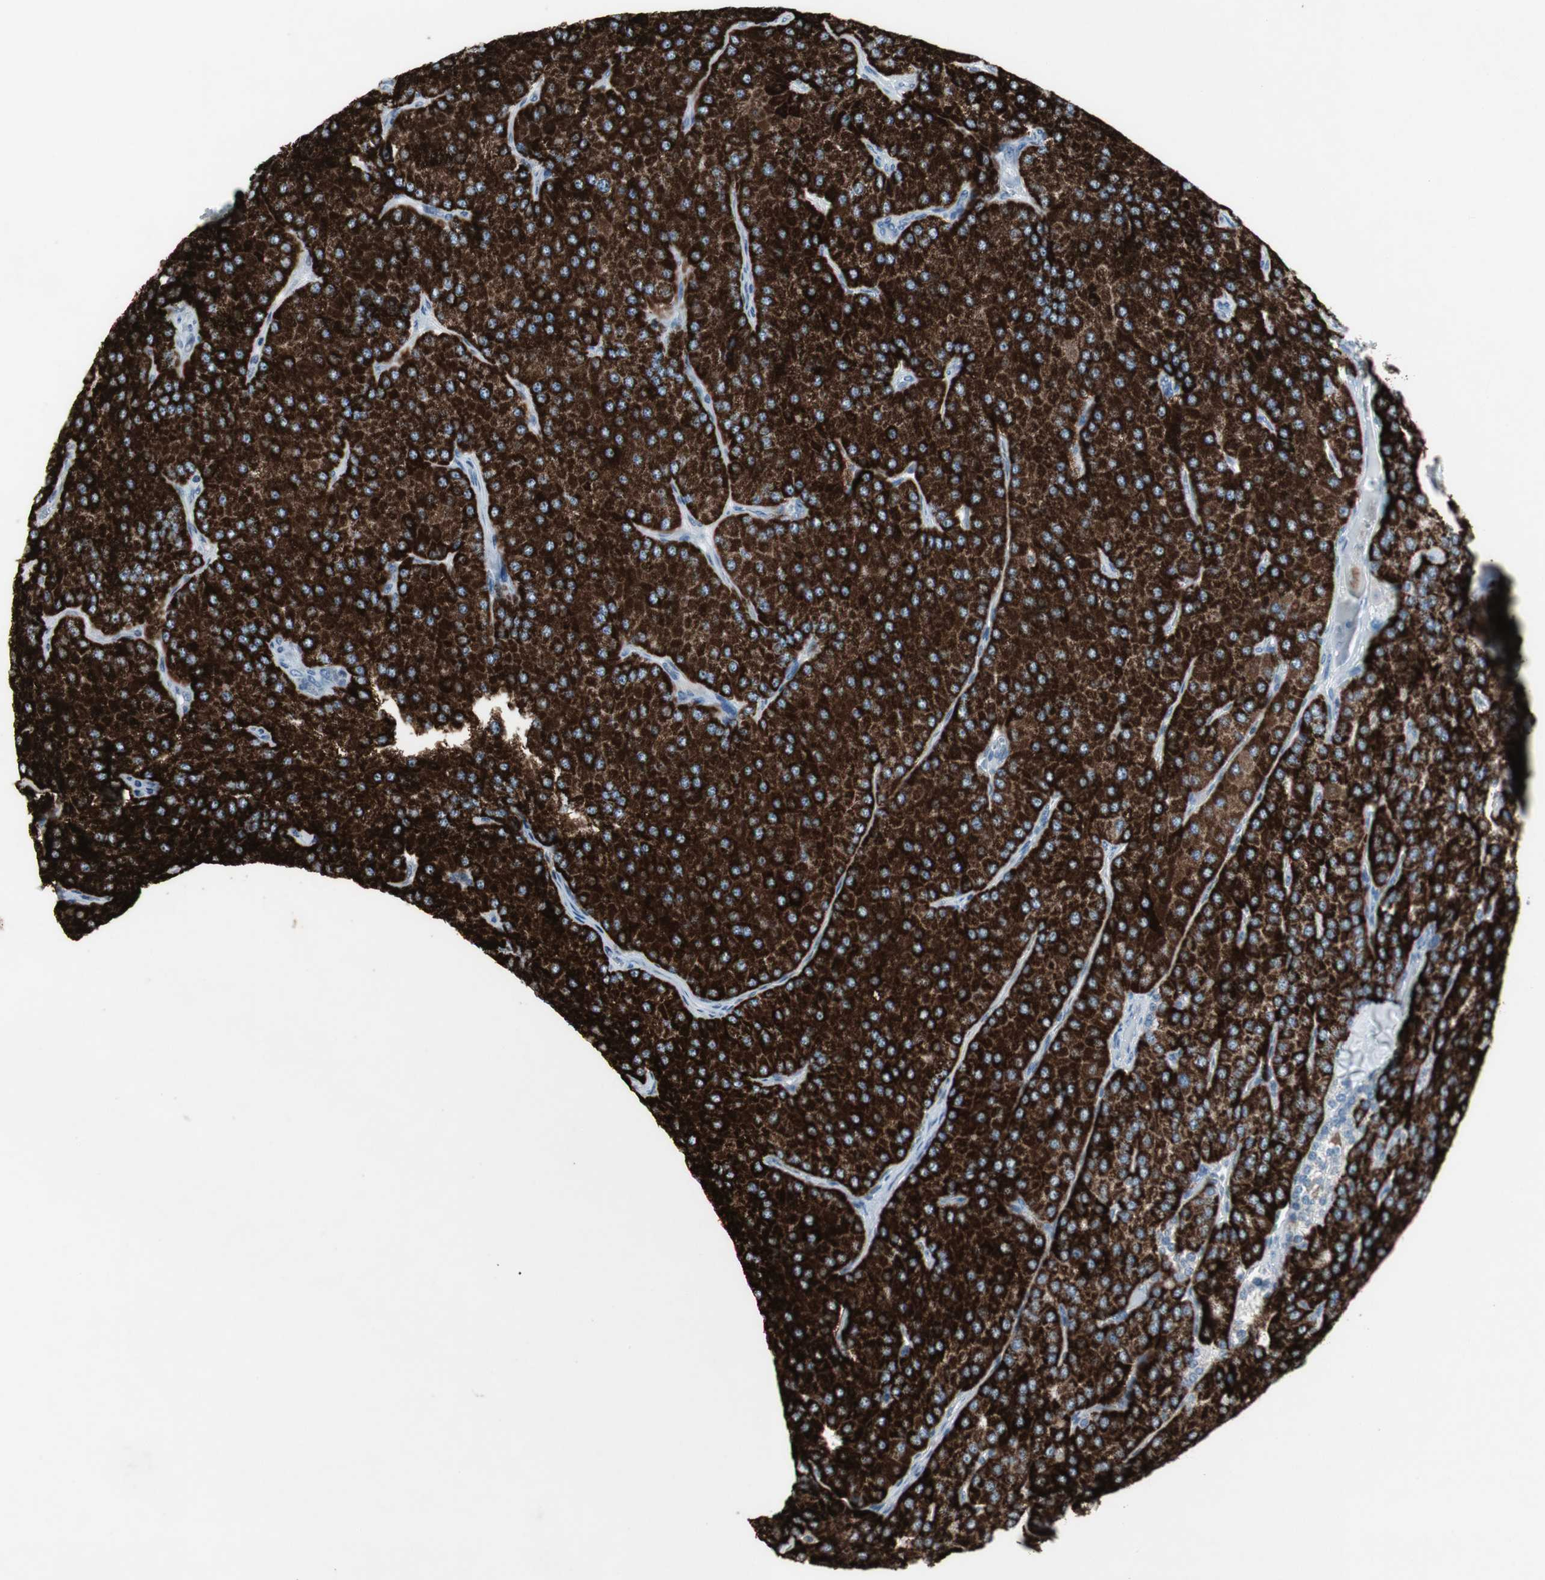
{"staining": {"intensity": "strong", "quantity": ">75%", "location": "cytoplasmic/membranous"}, "tissue": "parathyroid gland", "cell_type": "Glandular cells", "image_type": "normal", "snomed": [{"axis": "morphology", "description": "Normal tissue, NOS"}, {"axis": "morphology", "description": "Adenoma, NOS"}, {"axis": "topography", "description": "Parathyroid gland"}], "caption": "Human parathyroid gland stained with a protein marker demonstrates strong staining in glandular cells.", "gene": "ARG2", "patient": {"sex": "female", "age": 86}}